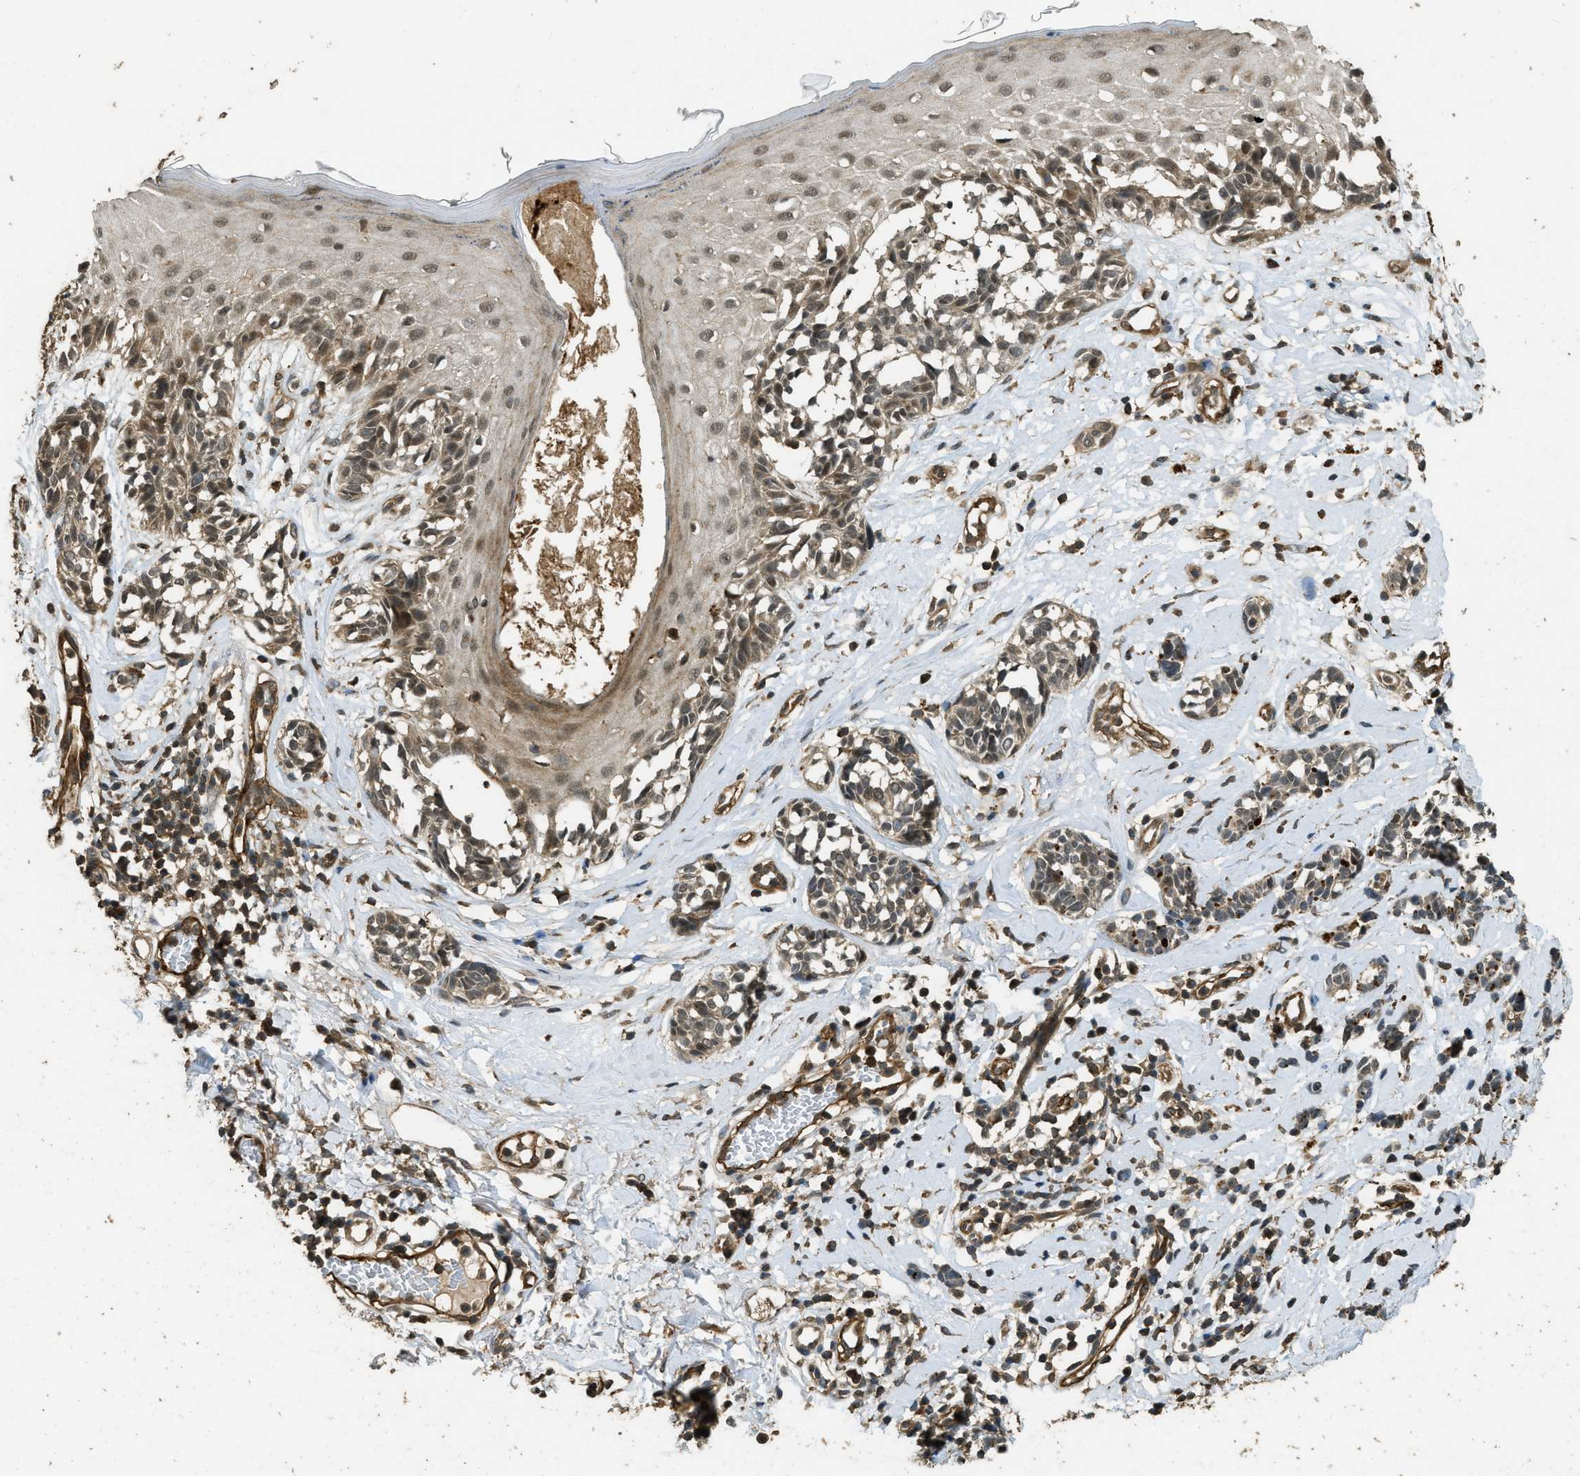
{"staining": {"intensity": "weak", "quantity": ">75%", "location": "cytoplasmic/membranous"}, "tissue": "melanoma", "cell_type": "Tumor cells", "image_type": "cancer", "snomed": [{"axis": "morphology", "description": "Malignant melanoma, NOS"}, {"axis": "topography", "description": "Skin"}], "caption": "Tumor cells display low levels of weak cytoplasmic/membranous staining in about >75% of cells in melanoma.", "gene": "PPP6R3", "patient": {"sex": "male", "age": 64}}